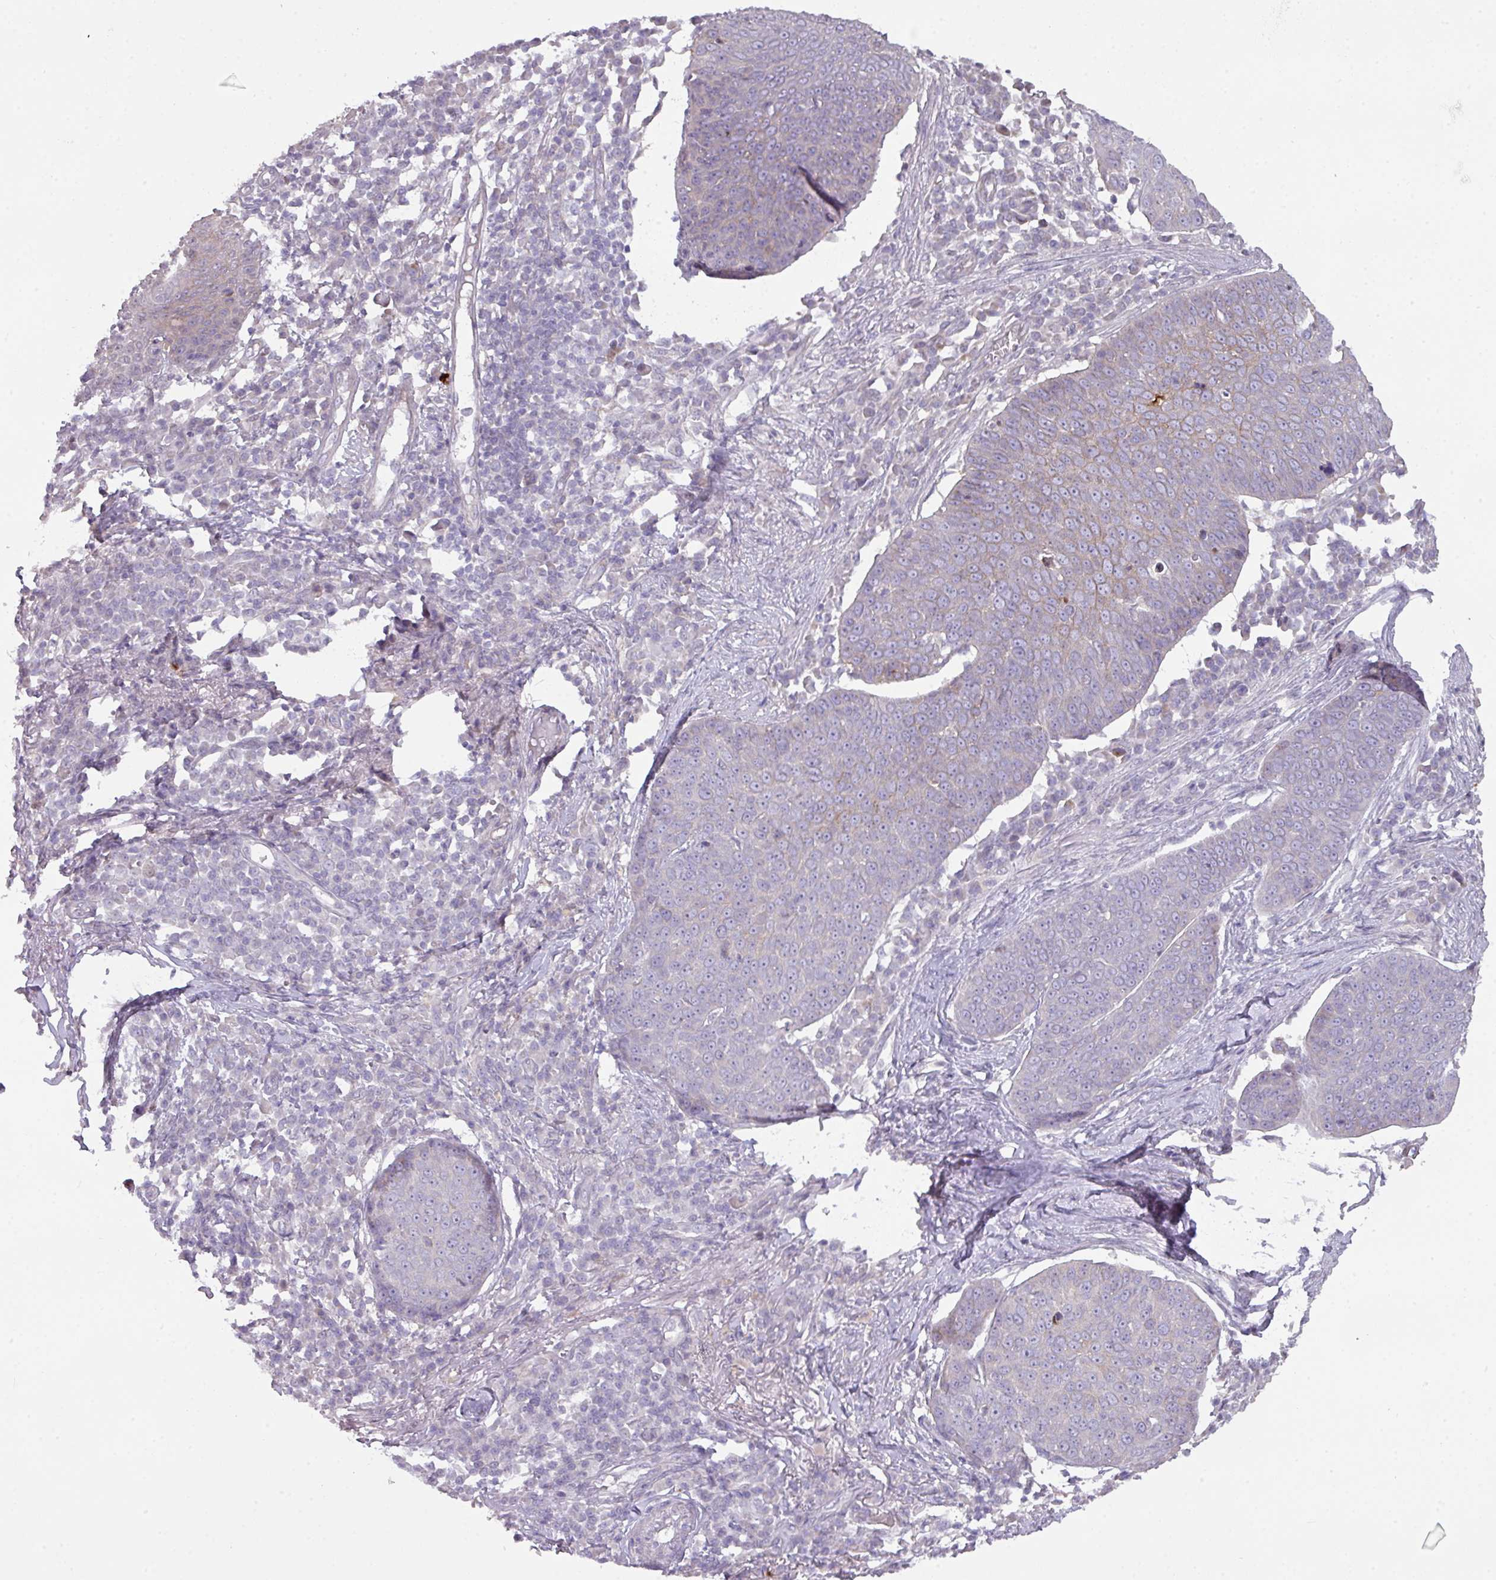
{"staining": {"intensity": "moderate", "quantity": "<25%", "location": "cytoplasmic/membranous"}, "tissue": "skin cancer", "cell_type": "Tumor cells", "image_type": "cancer", "snomed": [{"axis": "morphology", "description": "Squamous cell carcinoma, NOS"}, {"axis": "topography", "description": "Skin"}], "caption": "Skin squamous cell carcinoma stained with a protein marker reveals moderate staining in tumor cells.", "gene": "ANKRD13B", "patient": {"sex": "male", "age": 71}}